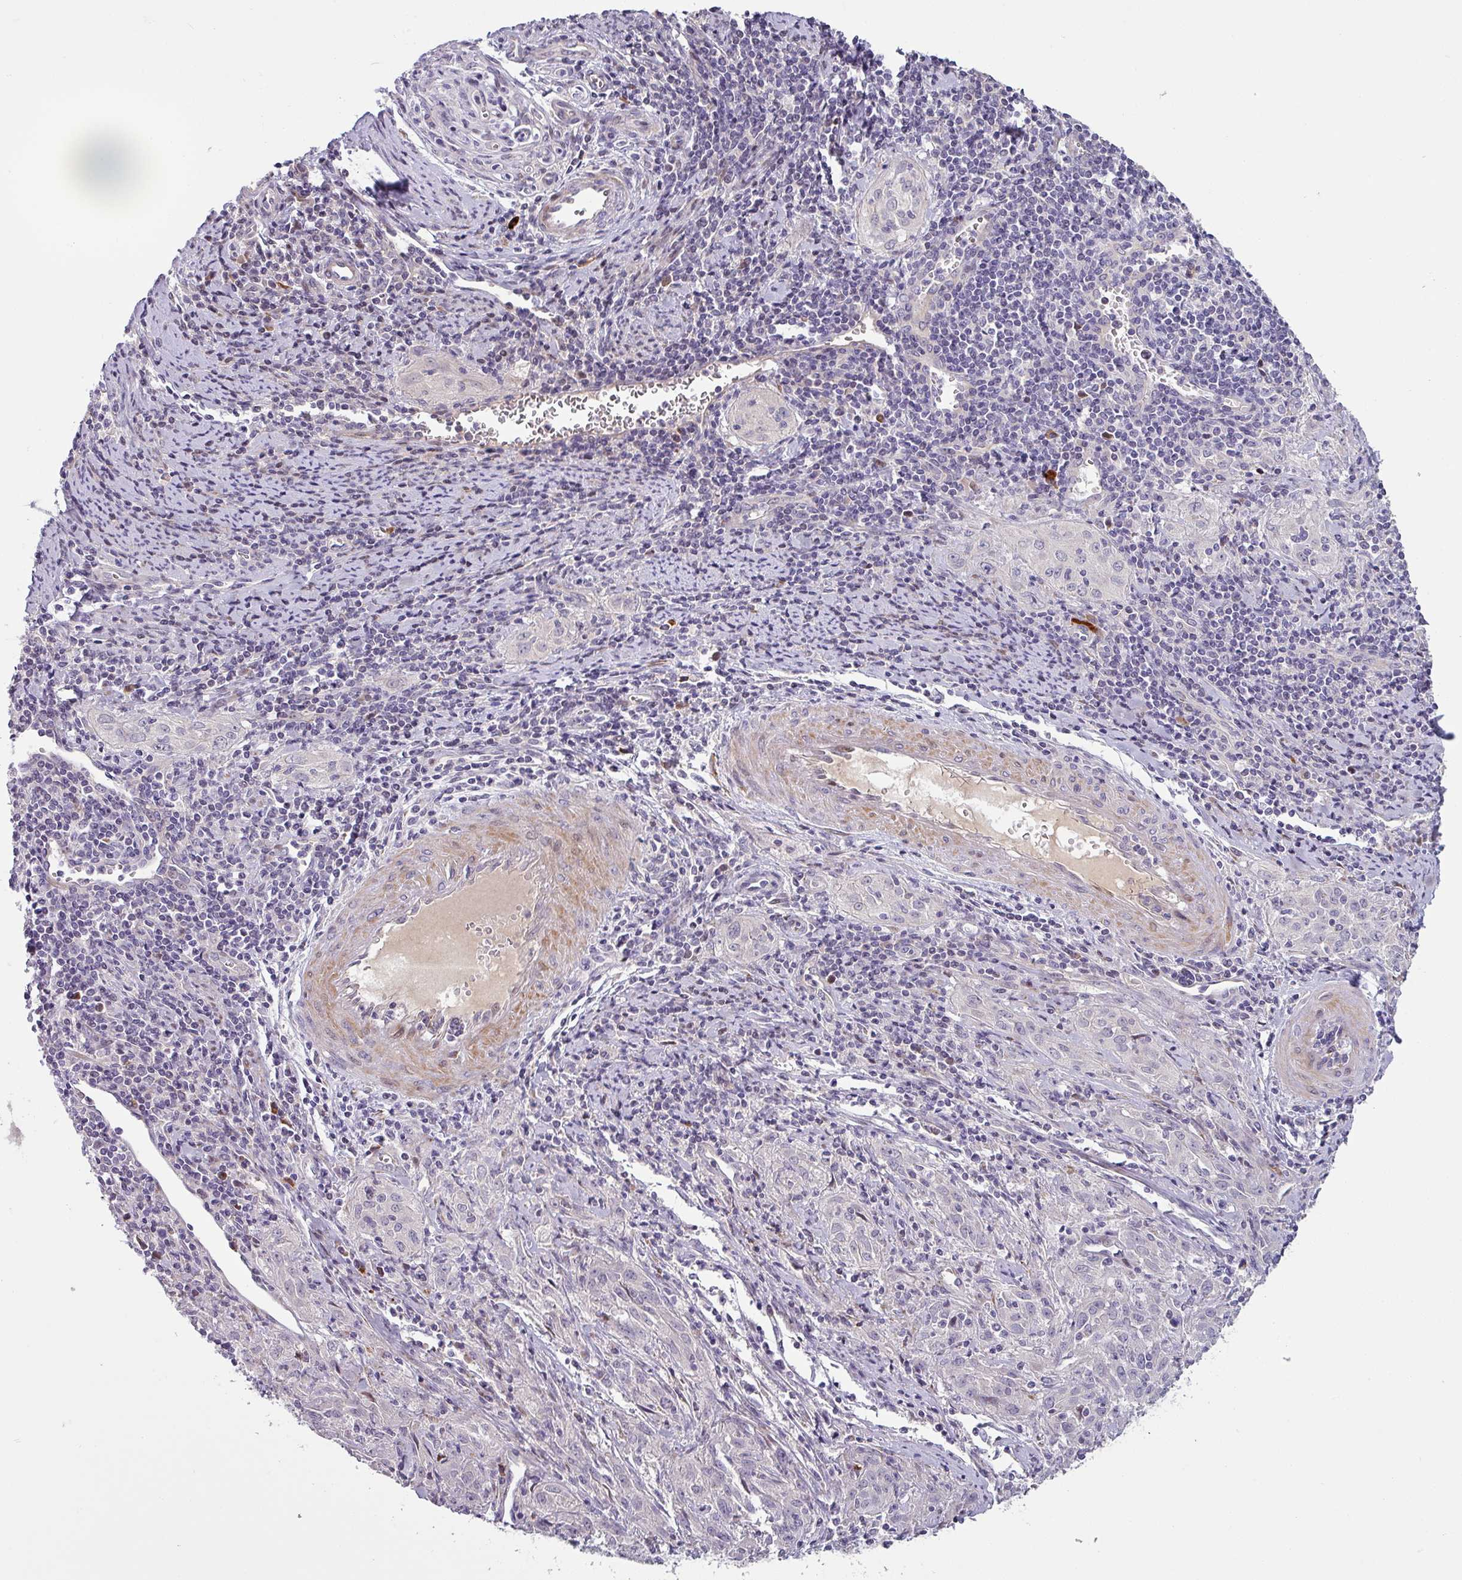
{"staining": {"intensity": "negative", "quantity": "none", "location": "none"}, "tissue": "cervical cancer", "cell_type": "Tumor cells", "image_type": "cancer", "snomed": [{"axis": "morphology", "description": "Squamous cell carcinoma, NOS"}, {"axis": "topography", "description": "Cervix"}], "caption": "Cervical squamous cell carcinoma was stained to show a protein in brown. There is no significant expression in tumor cells.", "gene": "KLHL3", "patient": {"sex": "female", "age": 57}}